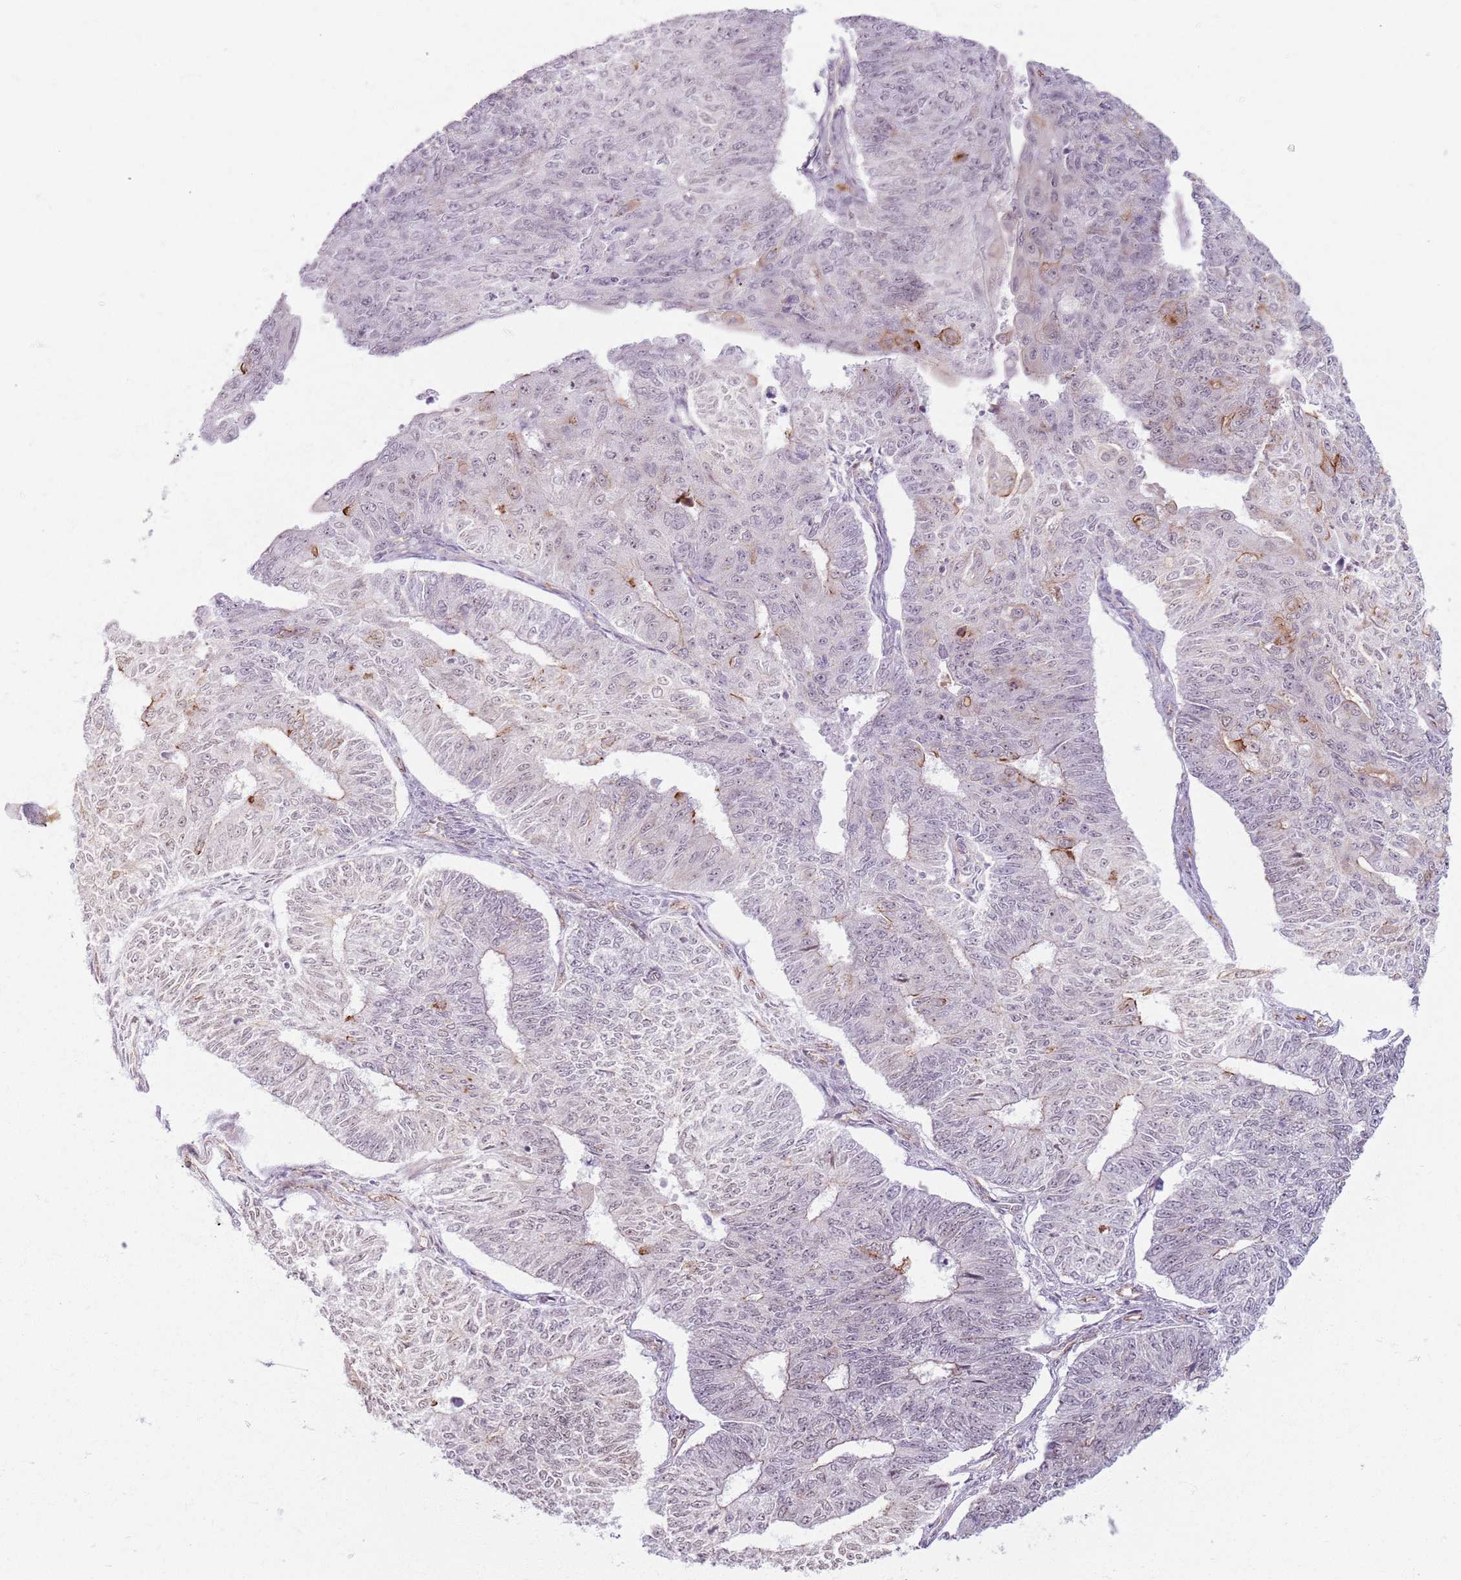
{"staining": {"intensity": "weak", "quantity": "<25%", "location": "cytoplasmic/membranous,nuclear"}, "tissue": "endometrial cancer", "cell_type": "Tumor cells", "image_type": "cancer", "snomed": [{"axis": "morphology", "description": "Adenocarcinoma, NOS"}, {"axis": "topography", "description": "Endometrium"}], "caption": "The photomicrograph shows no staining of tumor cells in endometrial cancer (adenocarcinoma). (Brightfield microscopy of DAB (3,3'-diaminobenzidine) immunohistochemistry (IHC) at high magnification).", "gene": "KCNA5", "patient": {"sex": "female", "age": 32}}